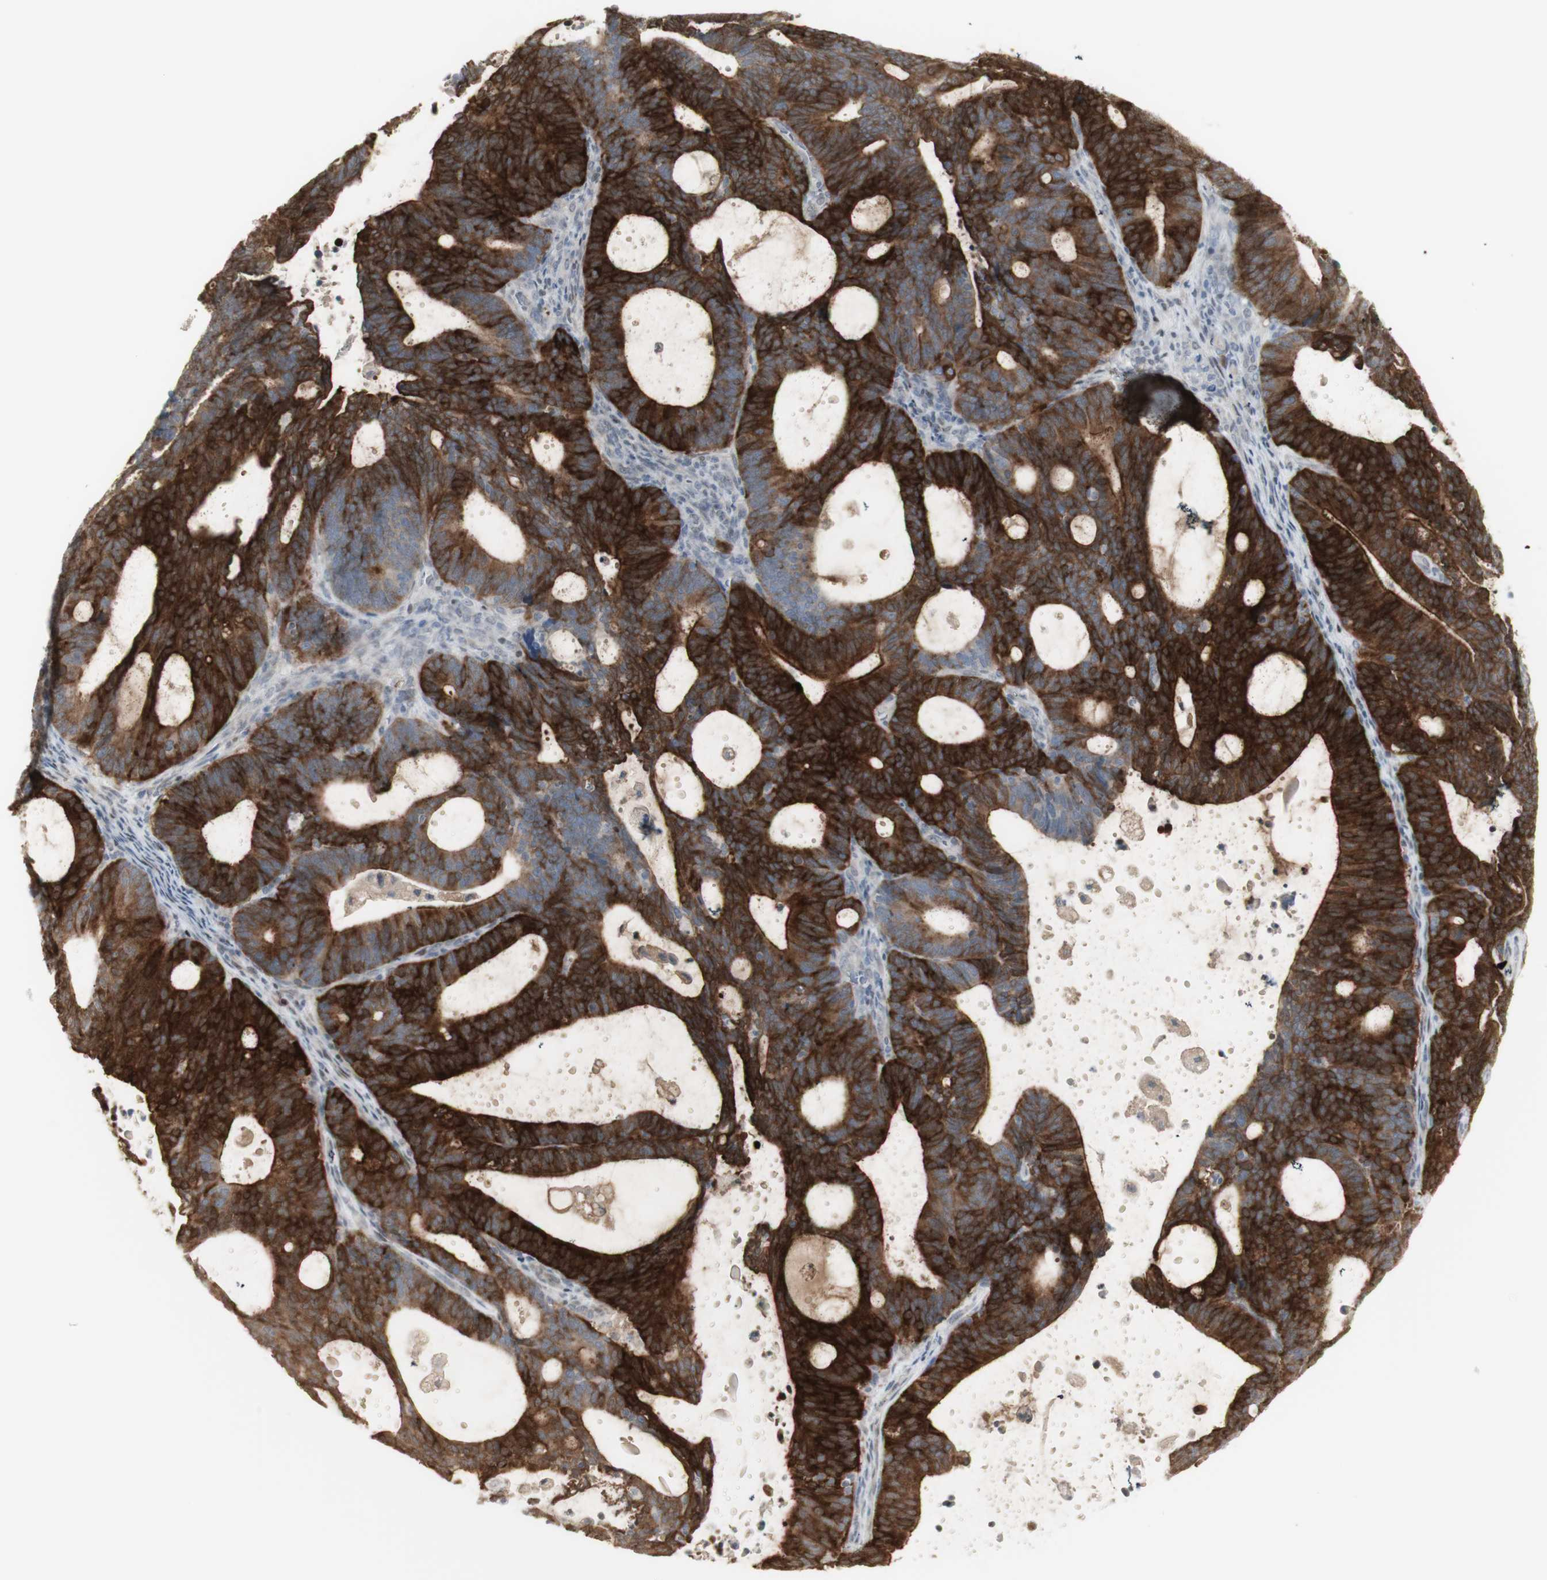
{"staining": {"intensity": "strong", "quantity": ">75%", "location": "cytoplasmic/membranous"}, "tissue": "endometrial cancer", "cell_type": "Tumor cells", "image_type": "cancer", "snomed": [{"axis": "morphology", "description": "Adenocarcinoma, NOS"}, {"axis": "topography", "description": "Uterus"}], "caption": "A micrograph of human endometrial cancer stained for a protein reveals strong cytoplasmic/membranous brown staining in tumor cells. (Stains: DAB in brown, nuclei in blue, Microscopy: brightfield microscopy at high magnification).", "gene": "C1orf116", "patient": {"sex": "female", "age": 83}}